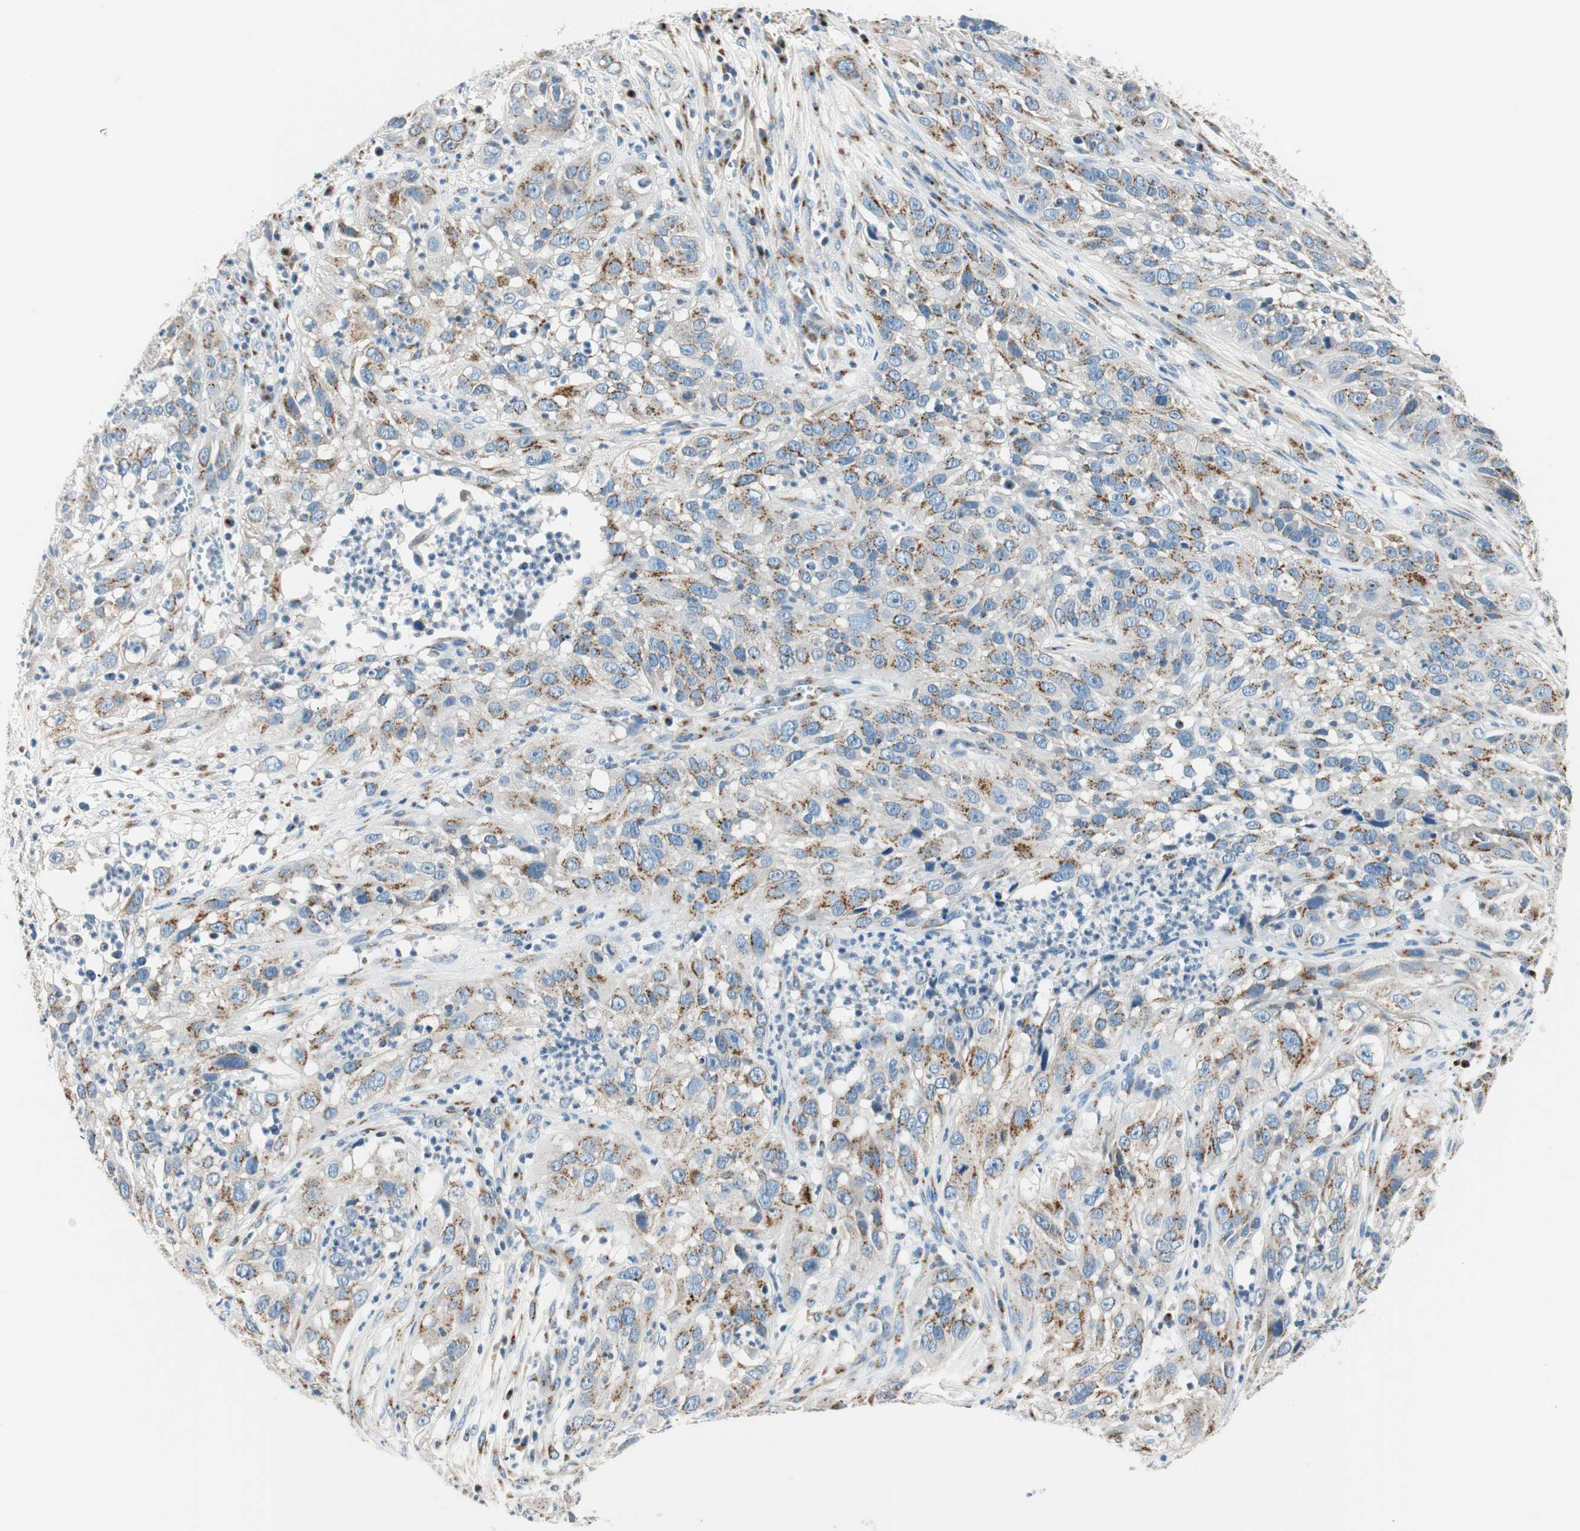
{"staining": {"intensity": "moderate", "quantity": ">75%", "location": "cytoplasmic/membranous"}, "tissue": "cervical cancer", "cell_type": "Tumor cells", "image_type": "cancer", "snomed": [{"axis": "morphology", "description": "Squamous cell carcinoma, NOS"}, {"axis": "topography", "description": "Cervix"}], "caption": "Cervical cancer stained with a protein marker exhibits moderate staining in tumor cells.", "gene": "TMF1", "patient": {"sex": "female", "age": 32}}